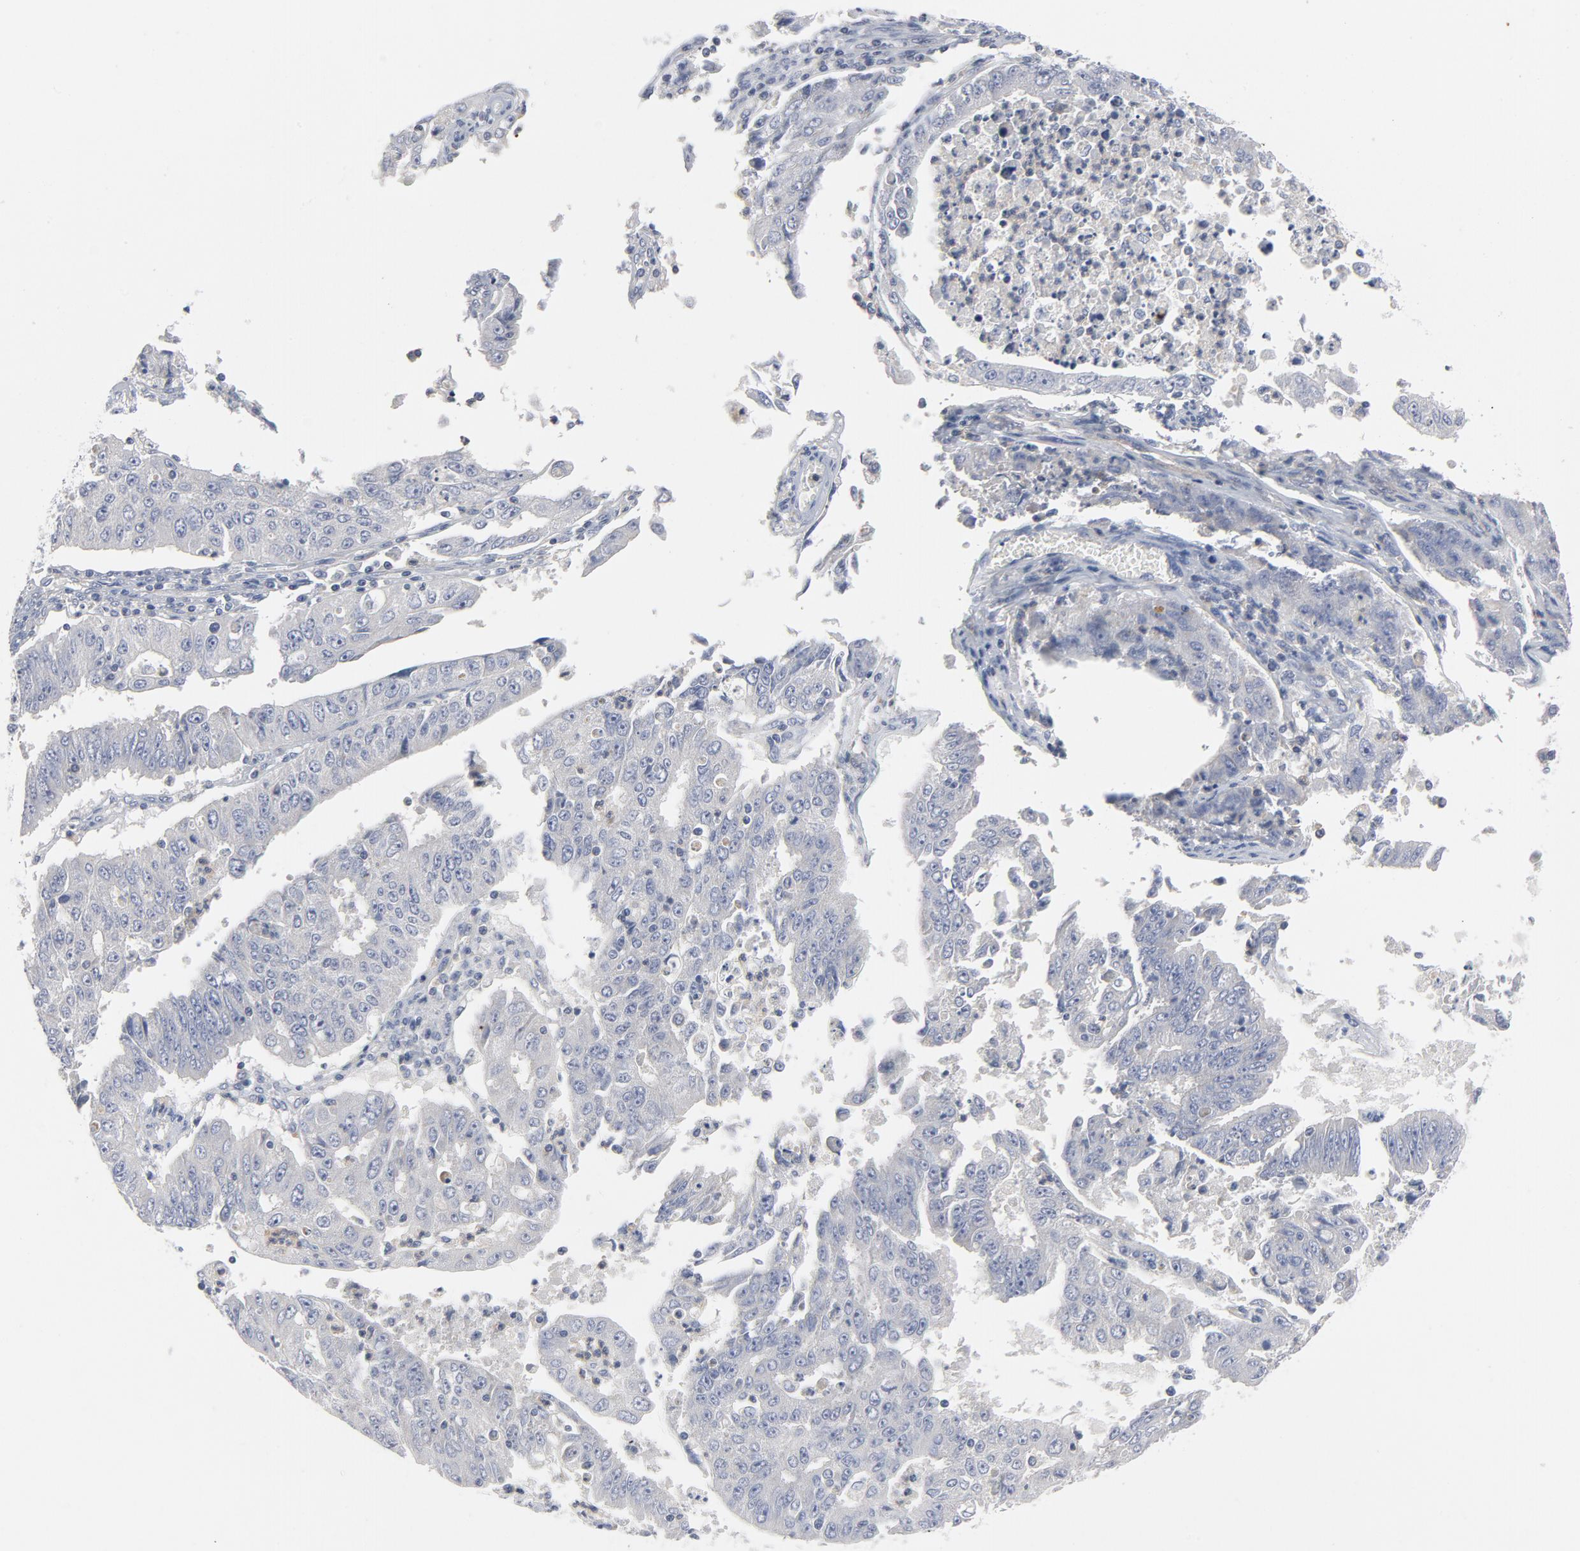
{"staining": {"intensity": "negative", "quantity": "none", "location": "none"}, "tissue": "endometrial cancer", "cell_type": "Tumor cells", "image_type": "cancer", "snomed": [{"axis": "morphology", "description": "Adenocarcinoma, NOS"}, {"axis": "topography", "description": "Endometrium"}], "caption": "A micrograph of endometrial cancer (adenocarcinoma) stained for a protein reveals no brown staining in tumor cells.", "gene": "ROCK1", "patient": {"sex": "female", "age": 42}}